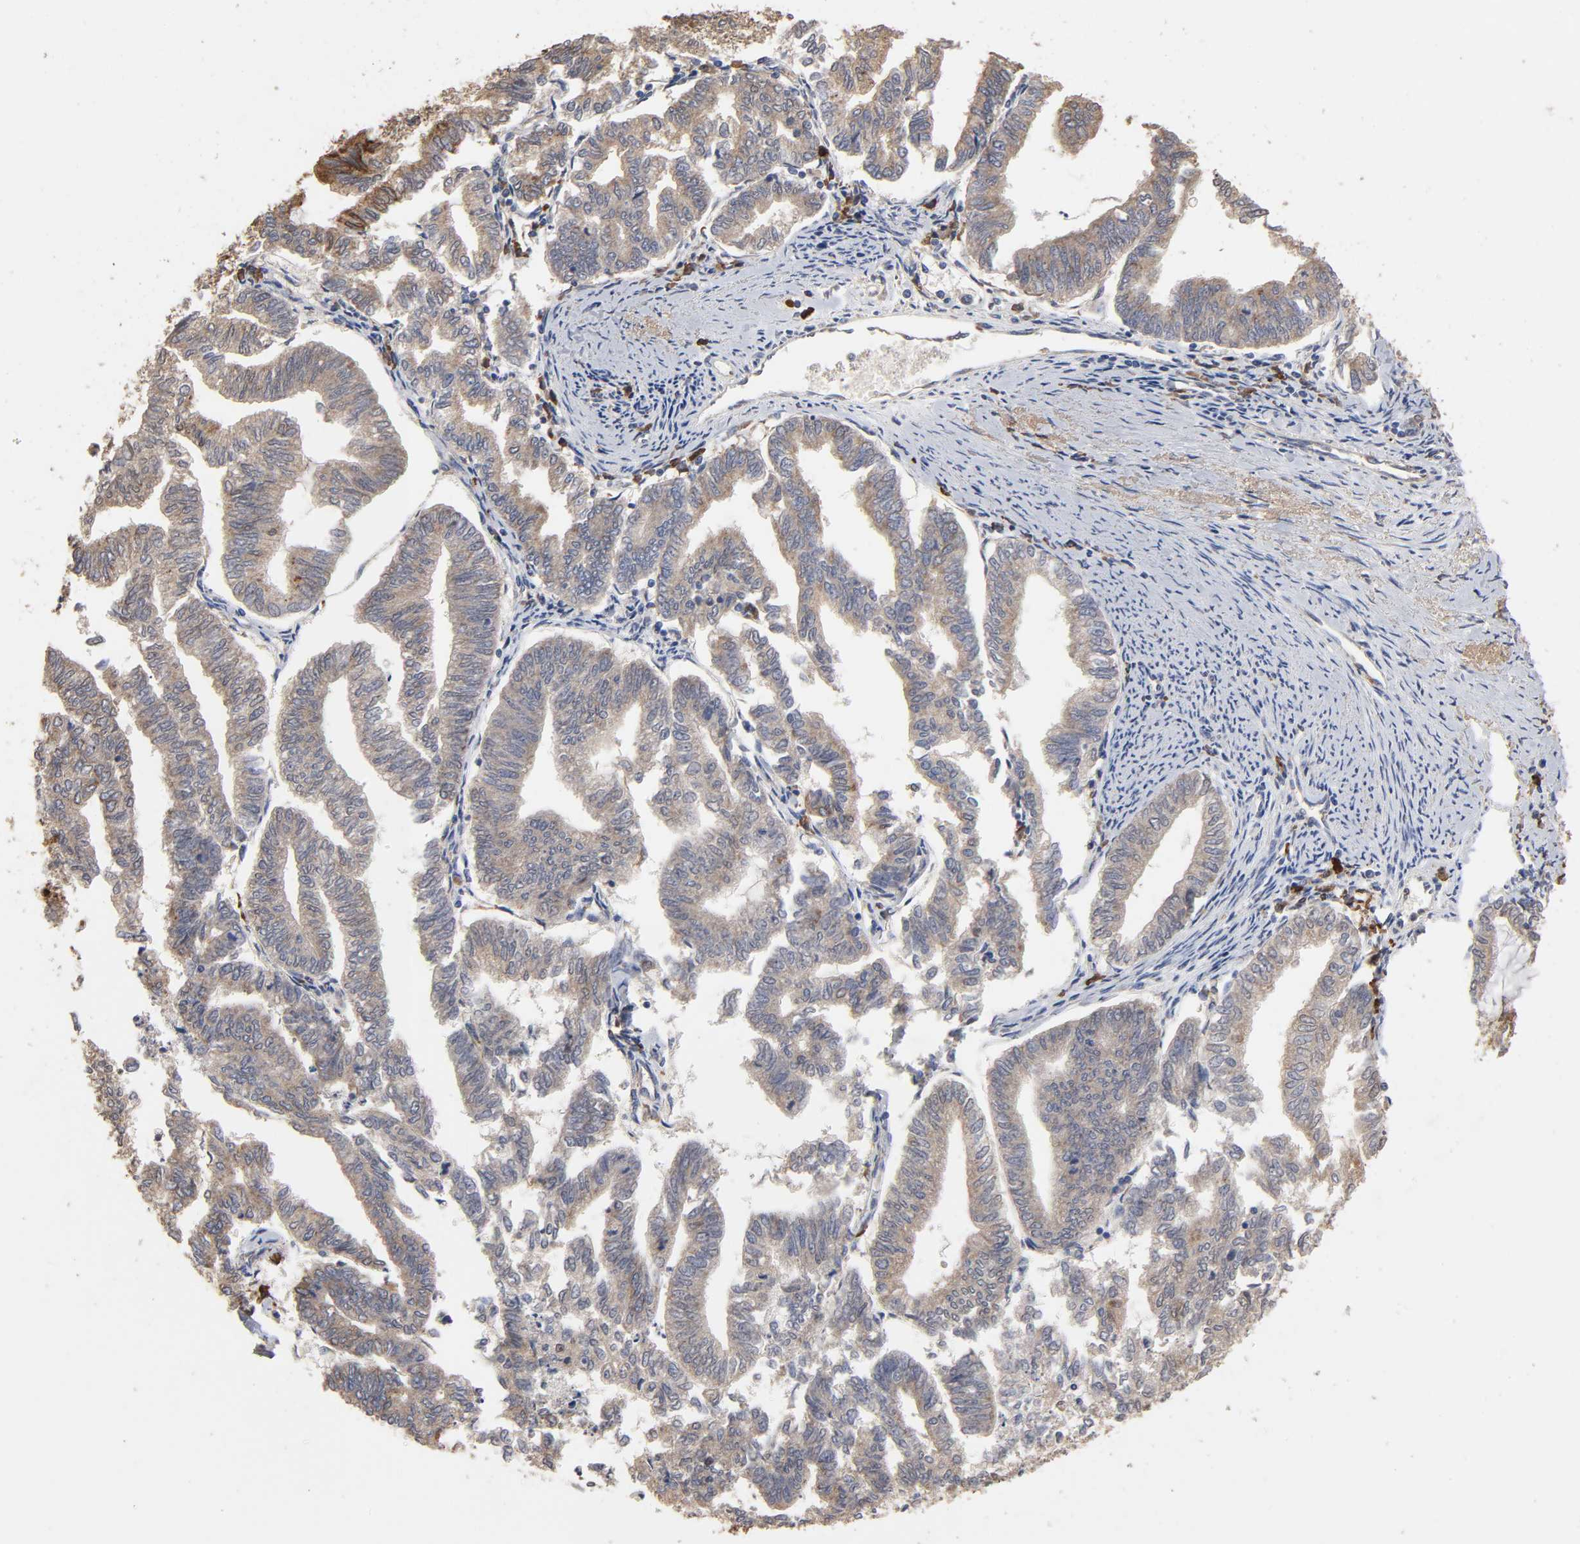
{"staining": {"intensity": "weak", "quantity": ">75%", "location": "cytoplasmic/membranous"}, "tissue": "endometrial cancer", "cell_type": "Tumor cells", "image_type": "cancer", "snomed": [{"axis": "morphology", "description": "Adenocarcinoma, NOS"}, {"axis": "topography", "description": "Endometrium"}], "caption": "High-power microscopy captured an immunohistochemistry (IHC) micrograph of endometrial cancer, revealing weak cytoplasmic/membranous expression in approximately >75% of tumor cells. The protein of interest is shown in brown color, while the nuclei are stained blue.", "gene": "EIF4G2", "patient": {"sex": "female", "age": 79}}